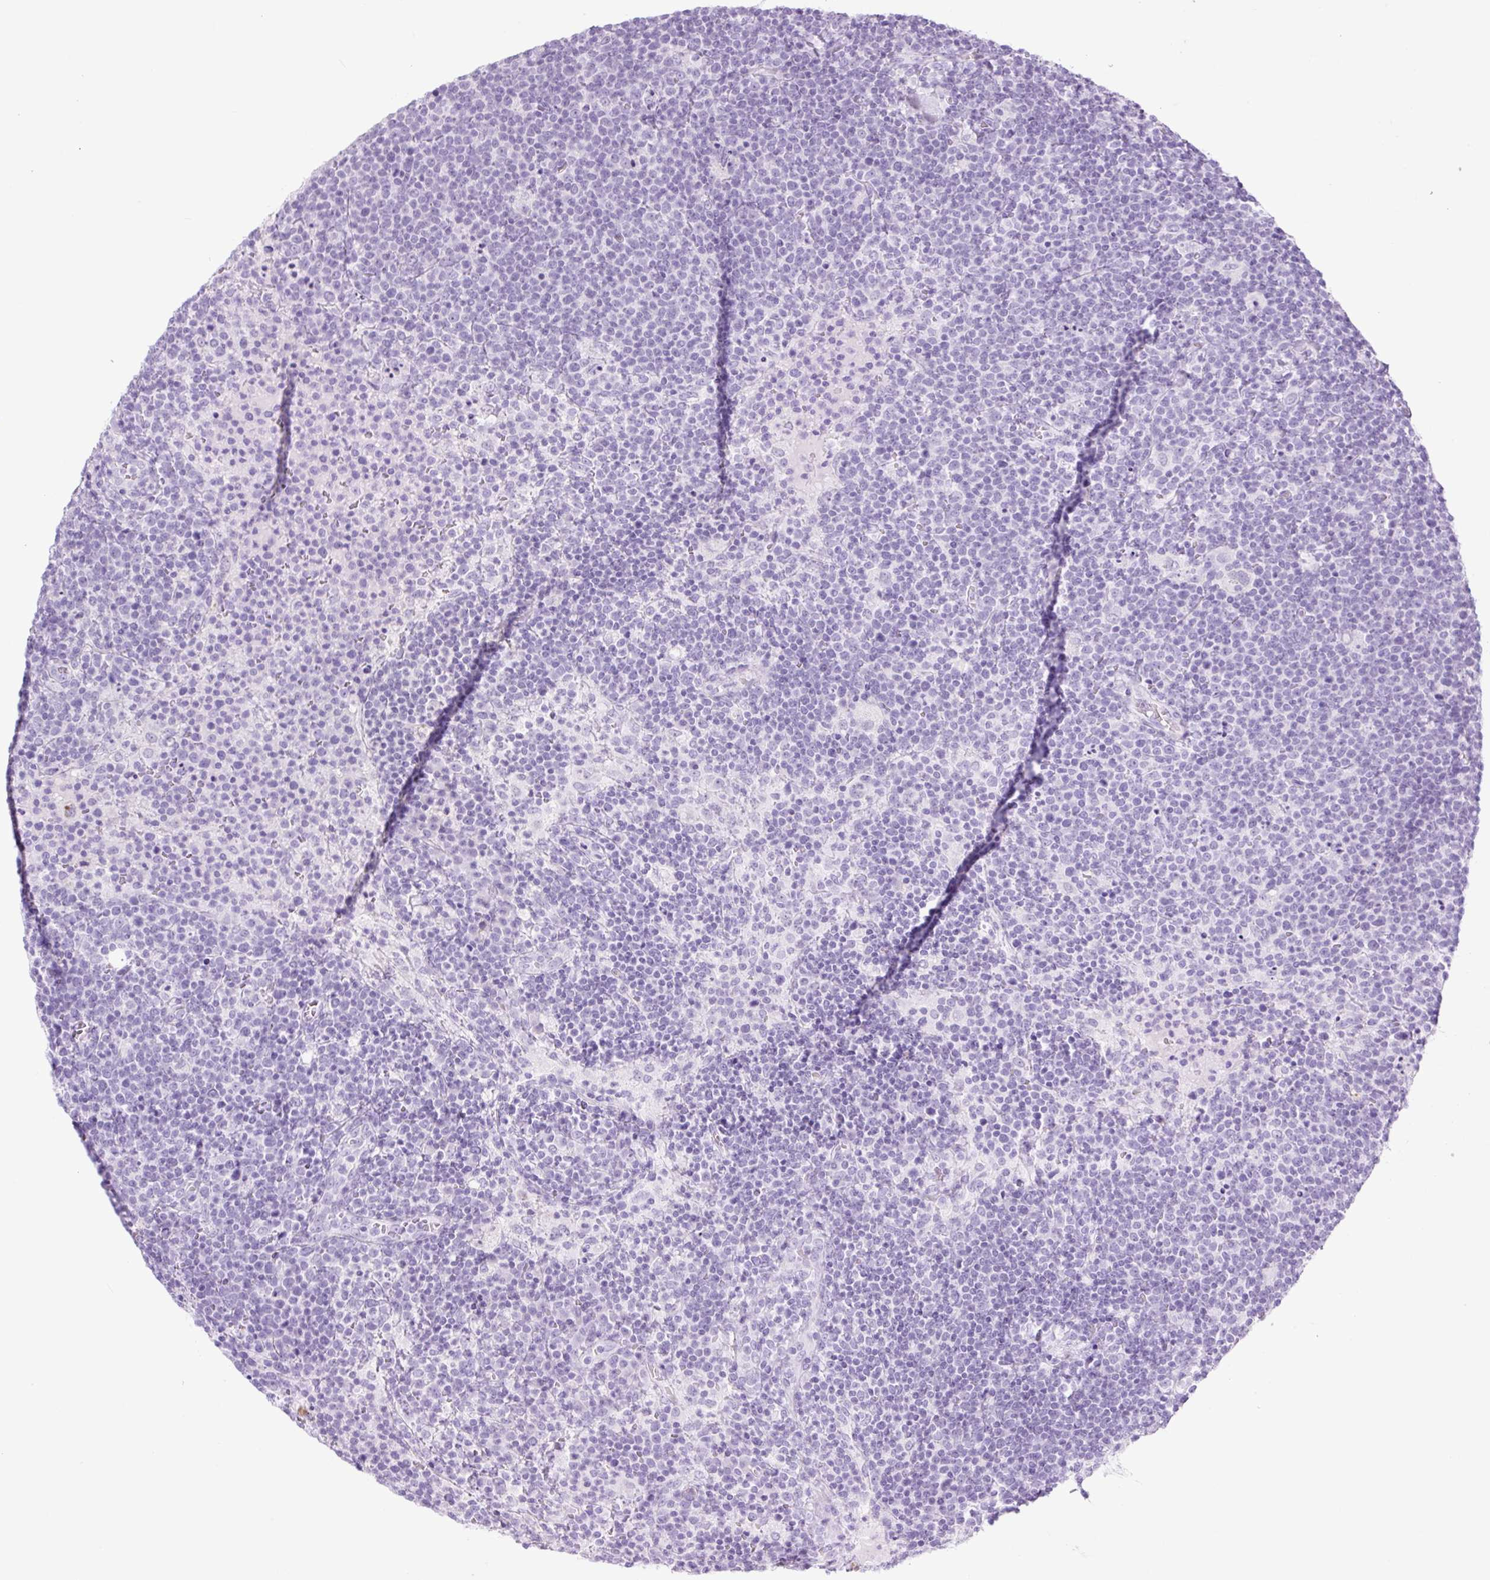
{"staining": {"intensity": "negative", "quantity": "none", "location": "none"}, "tissue": "lymphoma", "cell_type": "Tumor cells", "image_type": "cancer", "snomed": [{"axis": "morphology", "description": "Malignant lymphoma, non-Hodgkin's type, High grade"}, {"axis": "topography", "description": "Lymph node"}], "caption": "Immunohistochemical staining of lymphoma shows no significant staining in tumor cells.", "gene": "TFF2", "patient": {"sex": "male", "age": 61}}